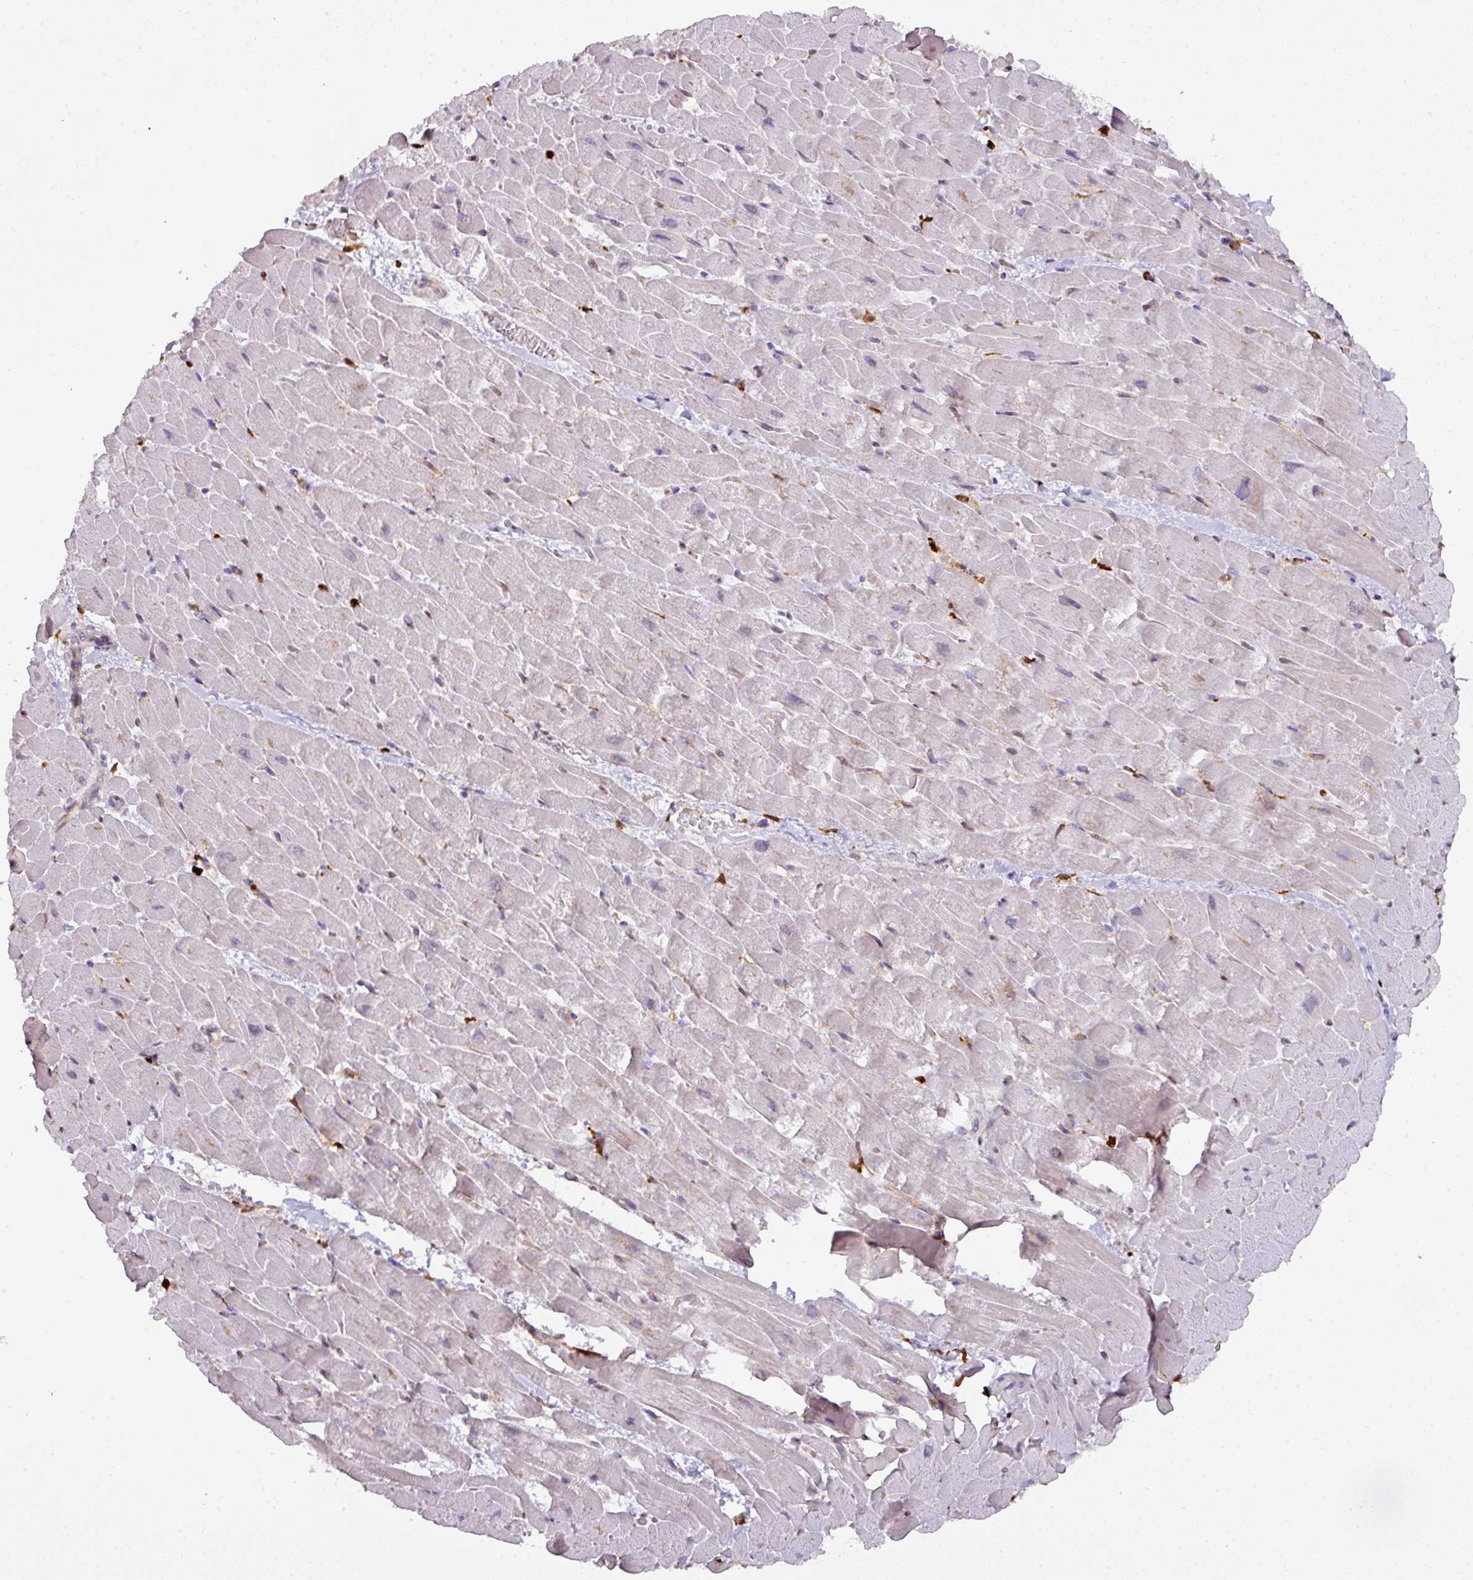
{"staining": {"intensity": "strong", "quantity": "<25%", "location": "nuclear"}, "tissue": "heart muscle", "cell_type": "Cardiomyocytes", "image_type": "normal", "snomed": [{"axis": "morphology", "description": "Normal tissue, NOS"}, {"axis": "topography", "description": "Heart"}], "caption": "This histopathology image shows immunohistochemistry staining of benign heart muscle, with medium strong nuclear expression in approximately <25% of cardiomyocytes.", "gene": "SAMHD1", "patient": {"sex": "male", "age": 37}}